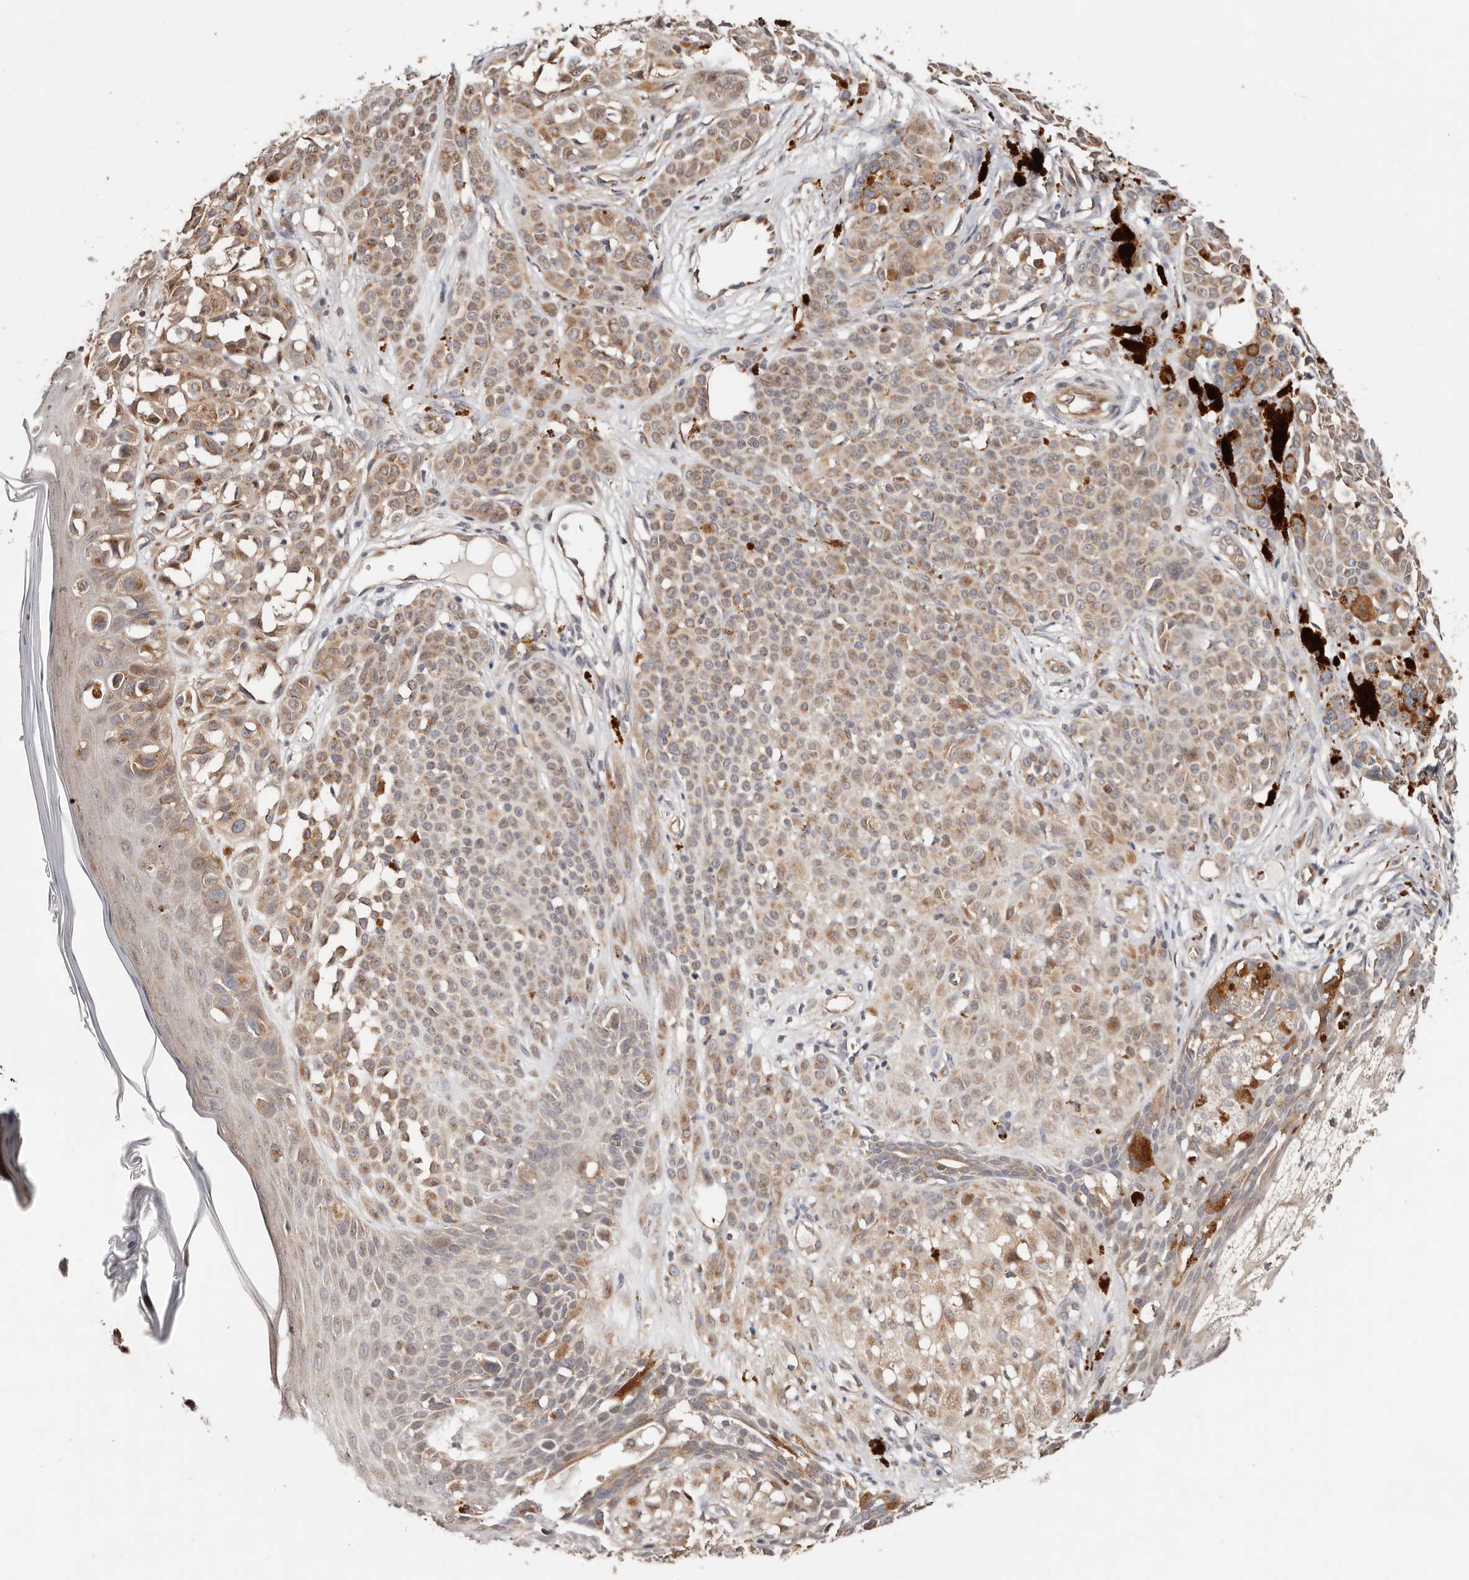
{"staining": {"intensity": "moderate", "quantity": "25%-75%", "location": "cytoplasmic/membranous"}, "tissue": "melanoma", "cell_type": "Tumor cells", "image_type": "cancer", "snomed": [{"axis": "morphology", "description": "Malignant melanoma, NOS"}, {"axis": "topography", "description": "Skin of leg"}], "caption": "Immunohistochemical staining of melanoma shows moderate cytoplasmic/membranous protein staining in approximately 25%-75% of tumor cells. The staining was performed using DAB (3,3'-diaminobenzidine), with brown indicating positive protein expression. Nuclei are stained blue with hematoxylin.", "gene": "USP33", "patient": {"sex": "female", "age": 72}}